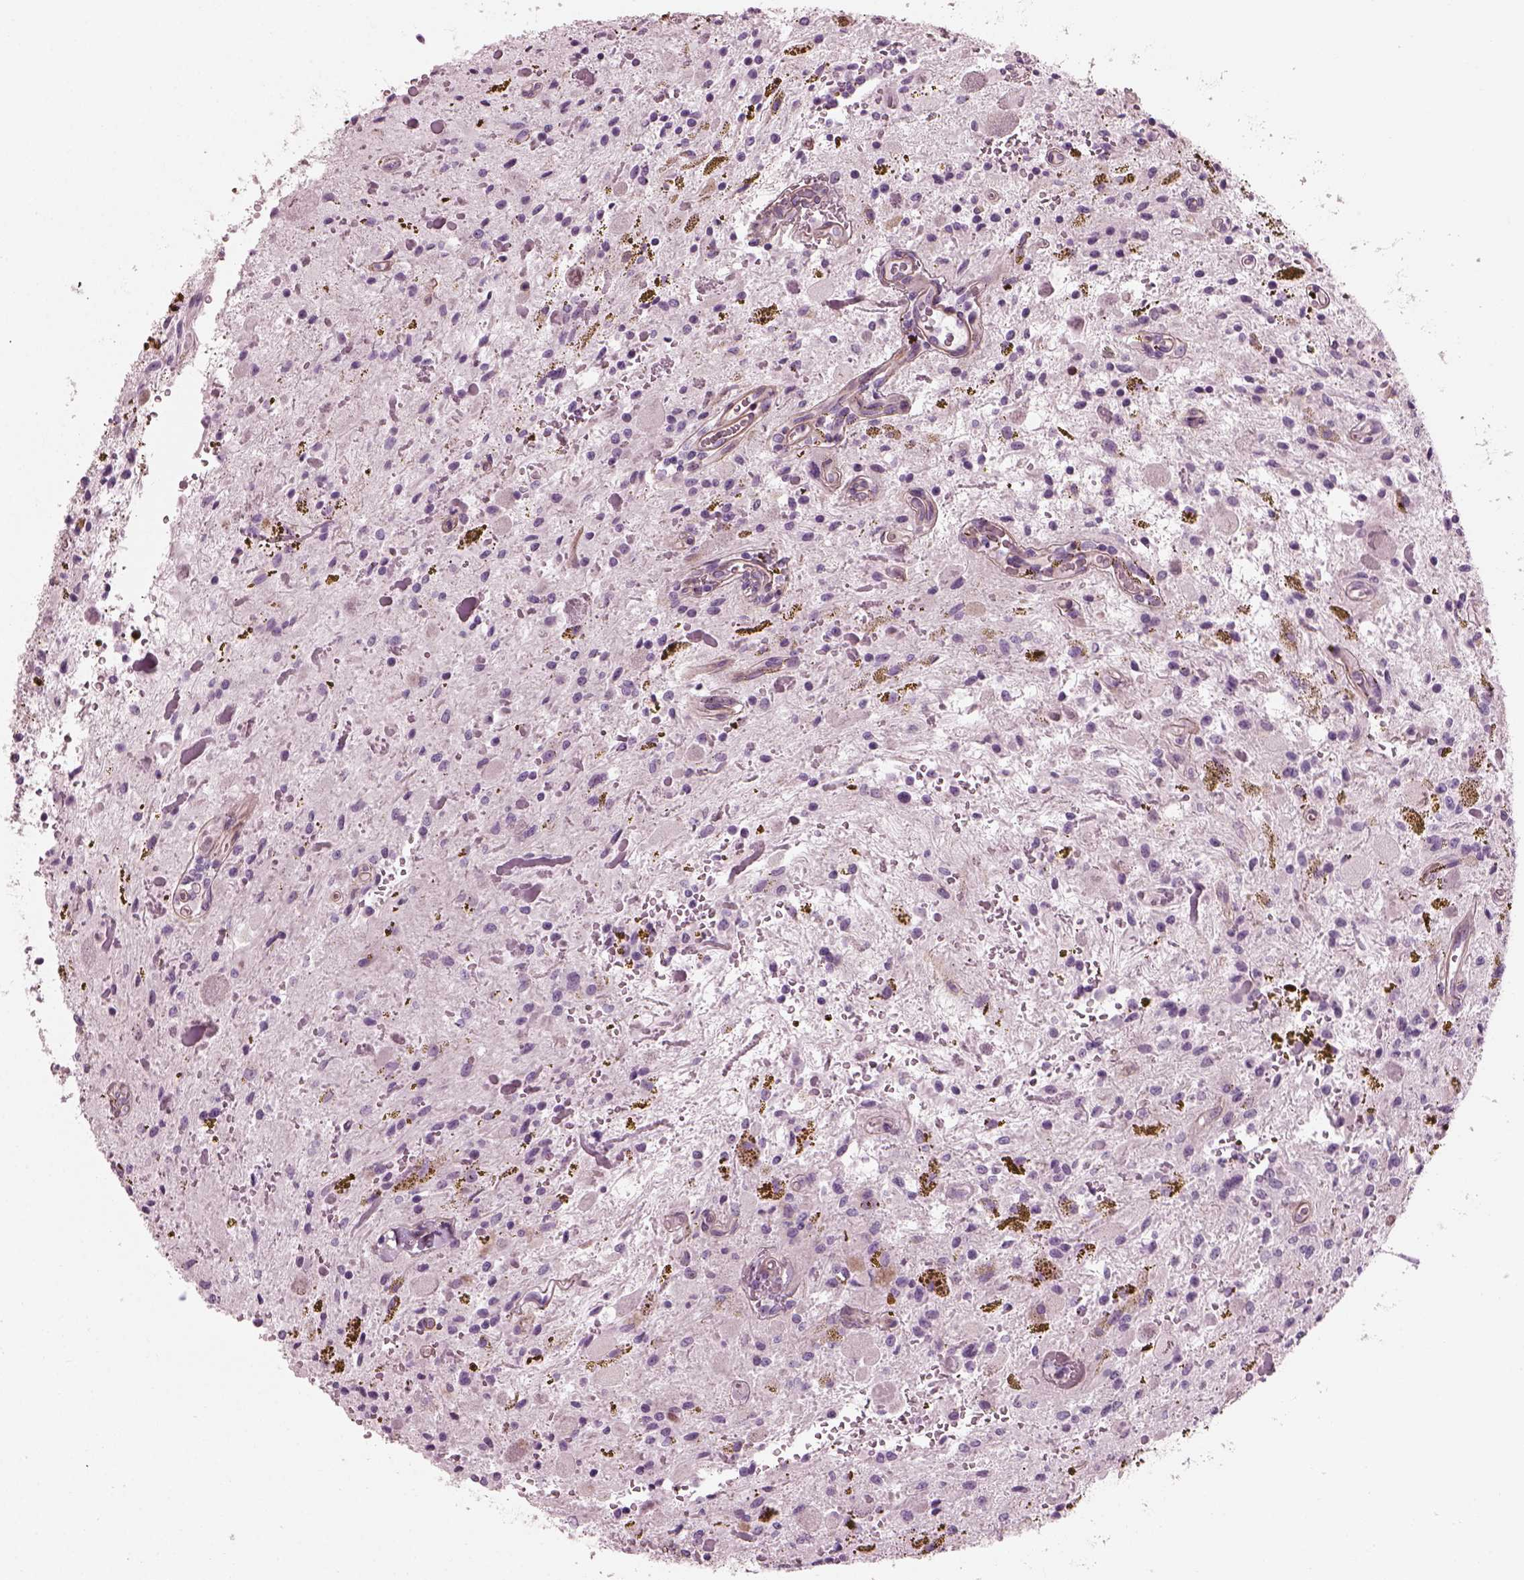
{"staining": {"intensity": "negative", "quantity": "none", "location": "none"}, "tissue": "glioma", "cell_type": "Tumor cells", "image_type": "cancer", "snomed": [{"axis": "morphology", "description": "Glioma, malignant, Low grade"}, {"axis": "topography", "description": "Cerebellum"}], "caption": "Immunohistochemical staining of glioma exhibits no significant expression in tumor cells.", "gene": "BFSP1", "patient": {"sex": "female", "age": 14}}